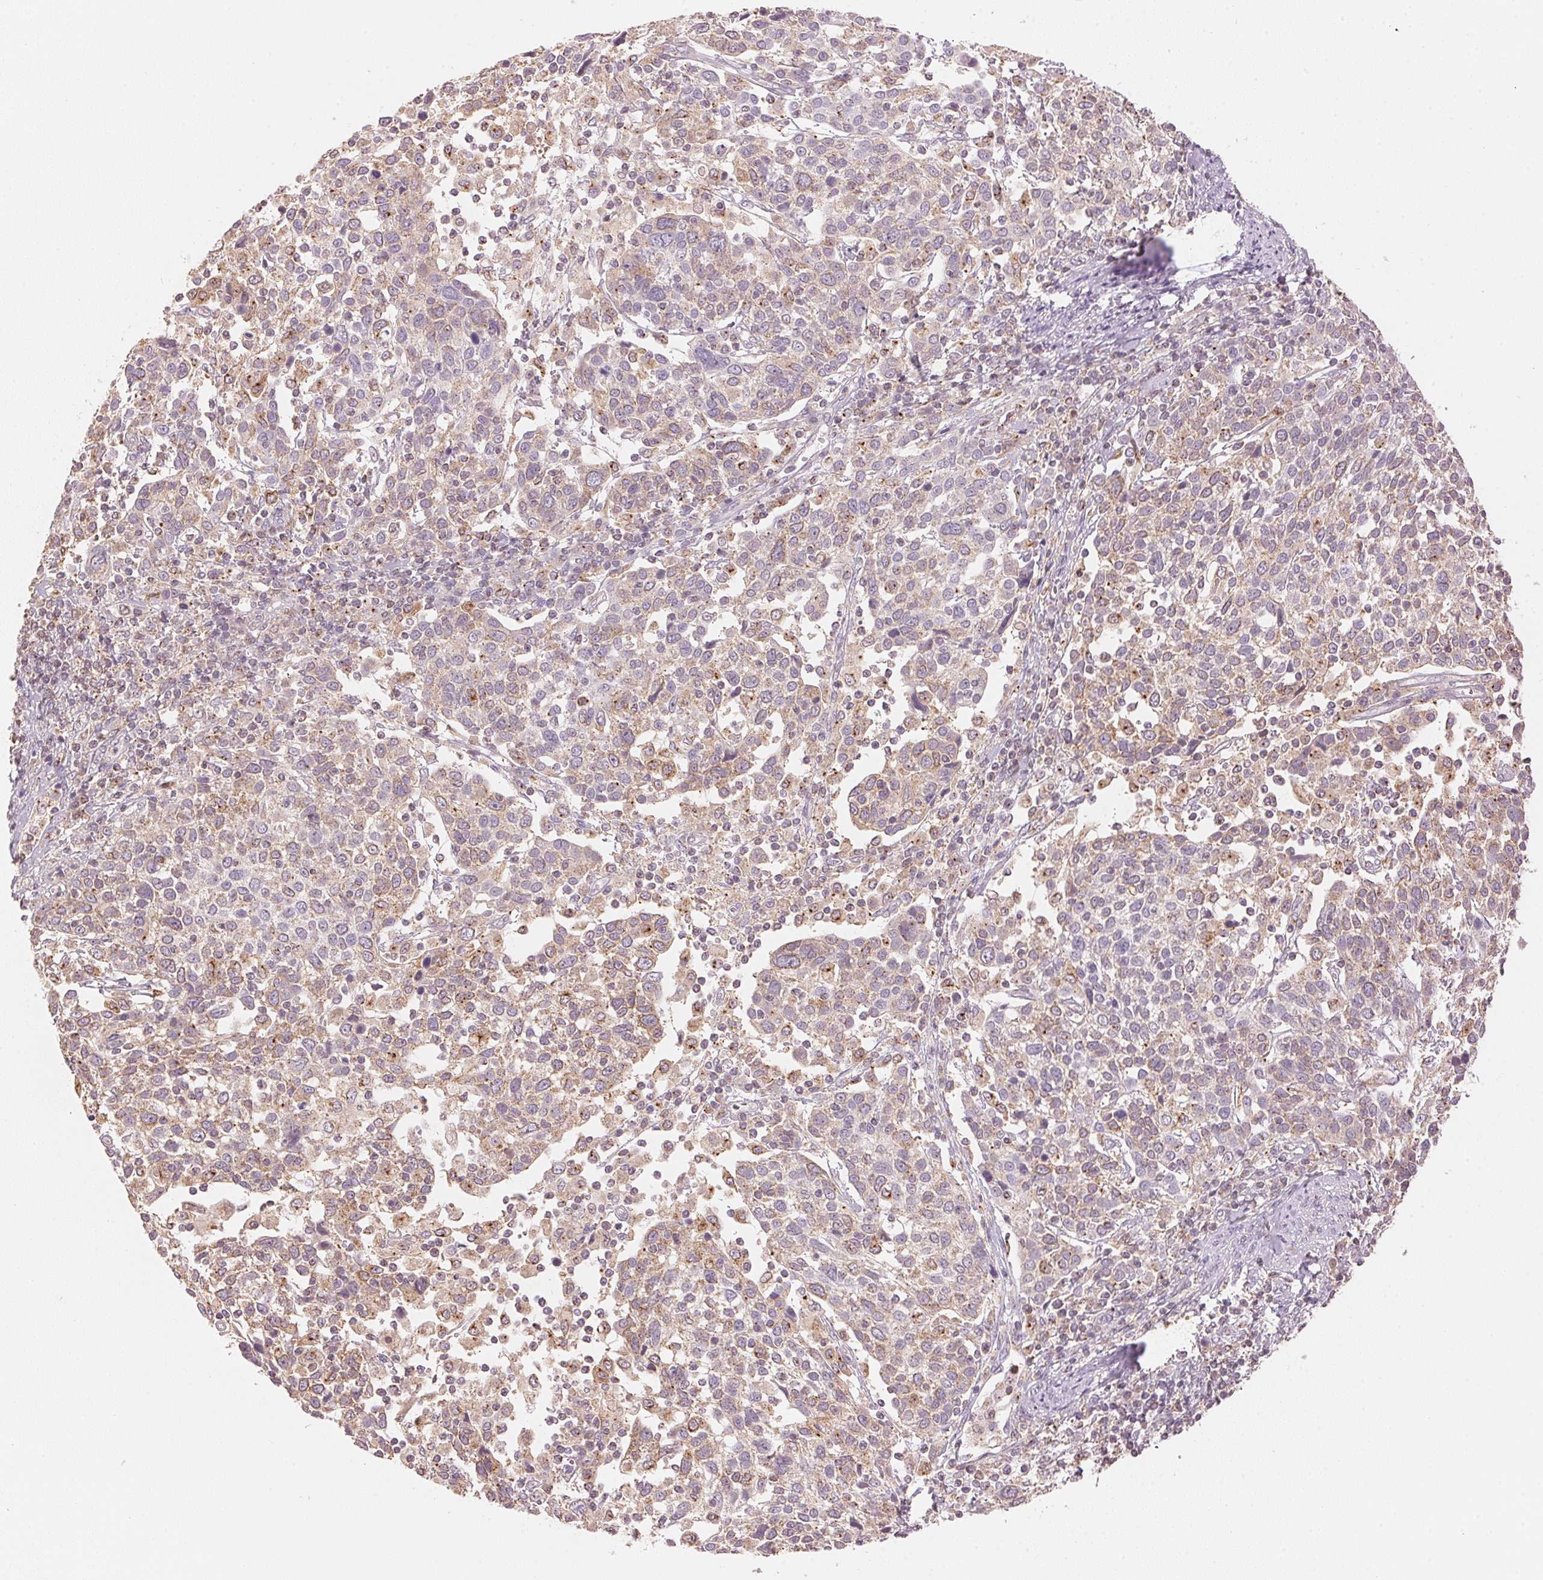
{"staining": {"intensity": "weak", "quantity": ">75%", "location": "cytoplasmic/membranous"}, "tissue": "cervical cancer", "cell_type": "Tumor cells", "image_type": "cancer", "snomed": [{"axis": "morphology", "description": "Squamous cell carcinoma, NOS"}, {"axis": "topography", "description": "Cervix"}], "caption": "Tumor cells demonstrate weak cytoplasmic/membranous staining in about >75% of cells in cervical squamous cell carcinoma.", "gene": "HOXB13", "patient": {"sex": "female", "age": 61}}